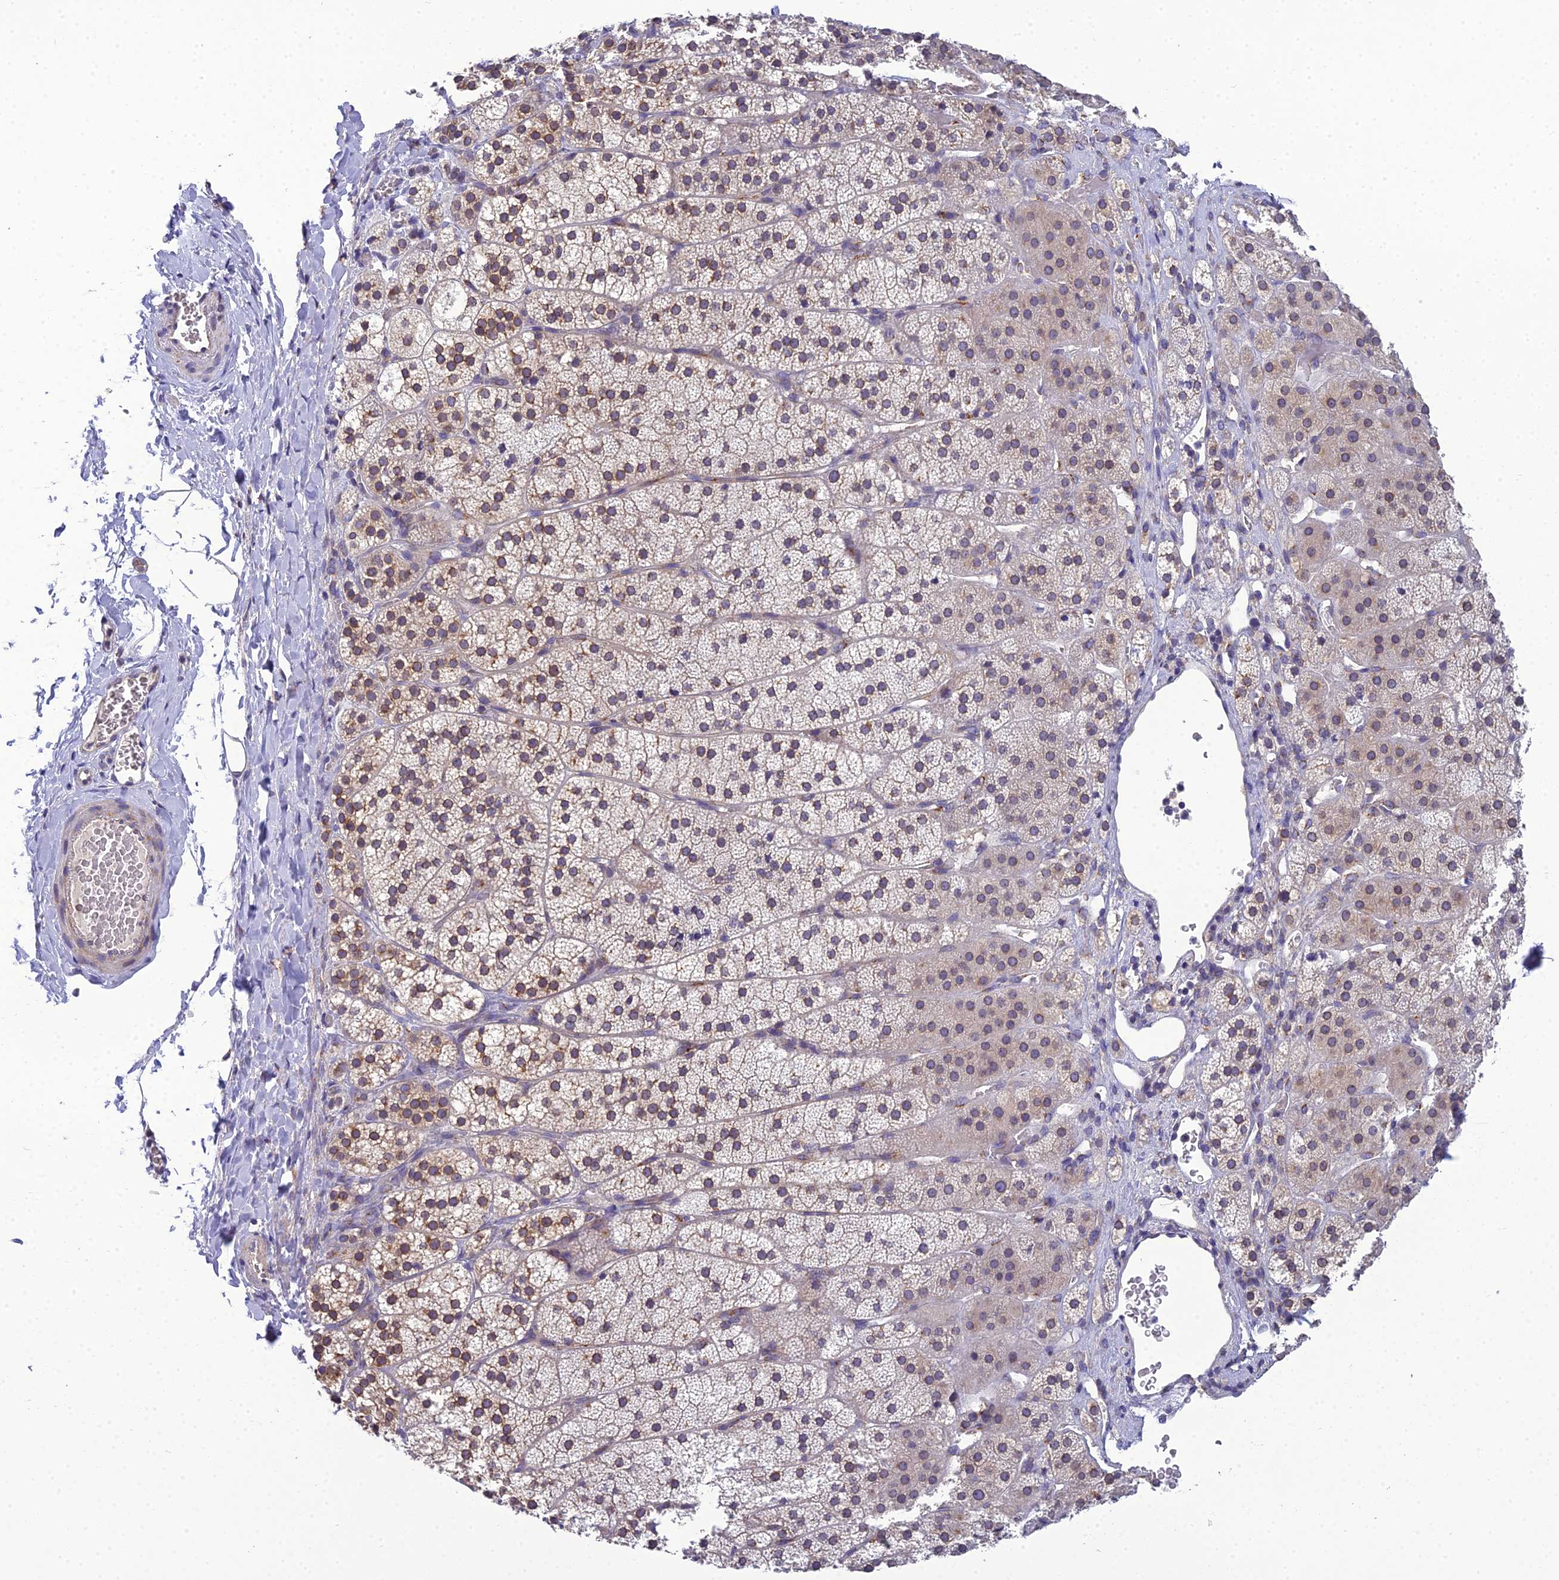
{"staining": {"intensity": "moderate", "quantity": "25%-75%", "location": "cytoplasmic/membranous"}, "tissue": "adrenal gland", "cell_type": "Glandular cells", "image_type": "normal", "snomed": [{"axis": "morphology", "description": "Normal tissue, NOS"}, {"axis": "topography", "description": "Adrenal gland"}], "caption": "The immunohistochemical stain highlights moderate cytoplasmic/membranous staining in glandular cells of unremarkable adrenal gland. The protein is stained brown, and the nuclei are stained in blue (DAB (3,3'-diaminobenzidine) IHC with brightfield microscopy, high magnification).", "gene": "GOLPH3", "patient": {"sex": "female", "age": 44}}